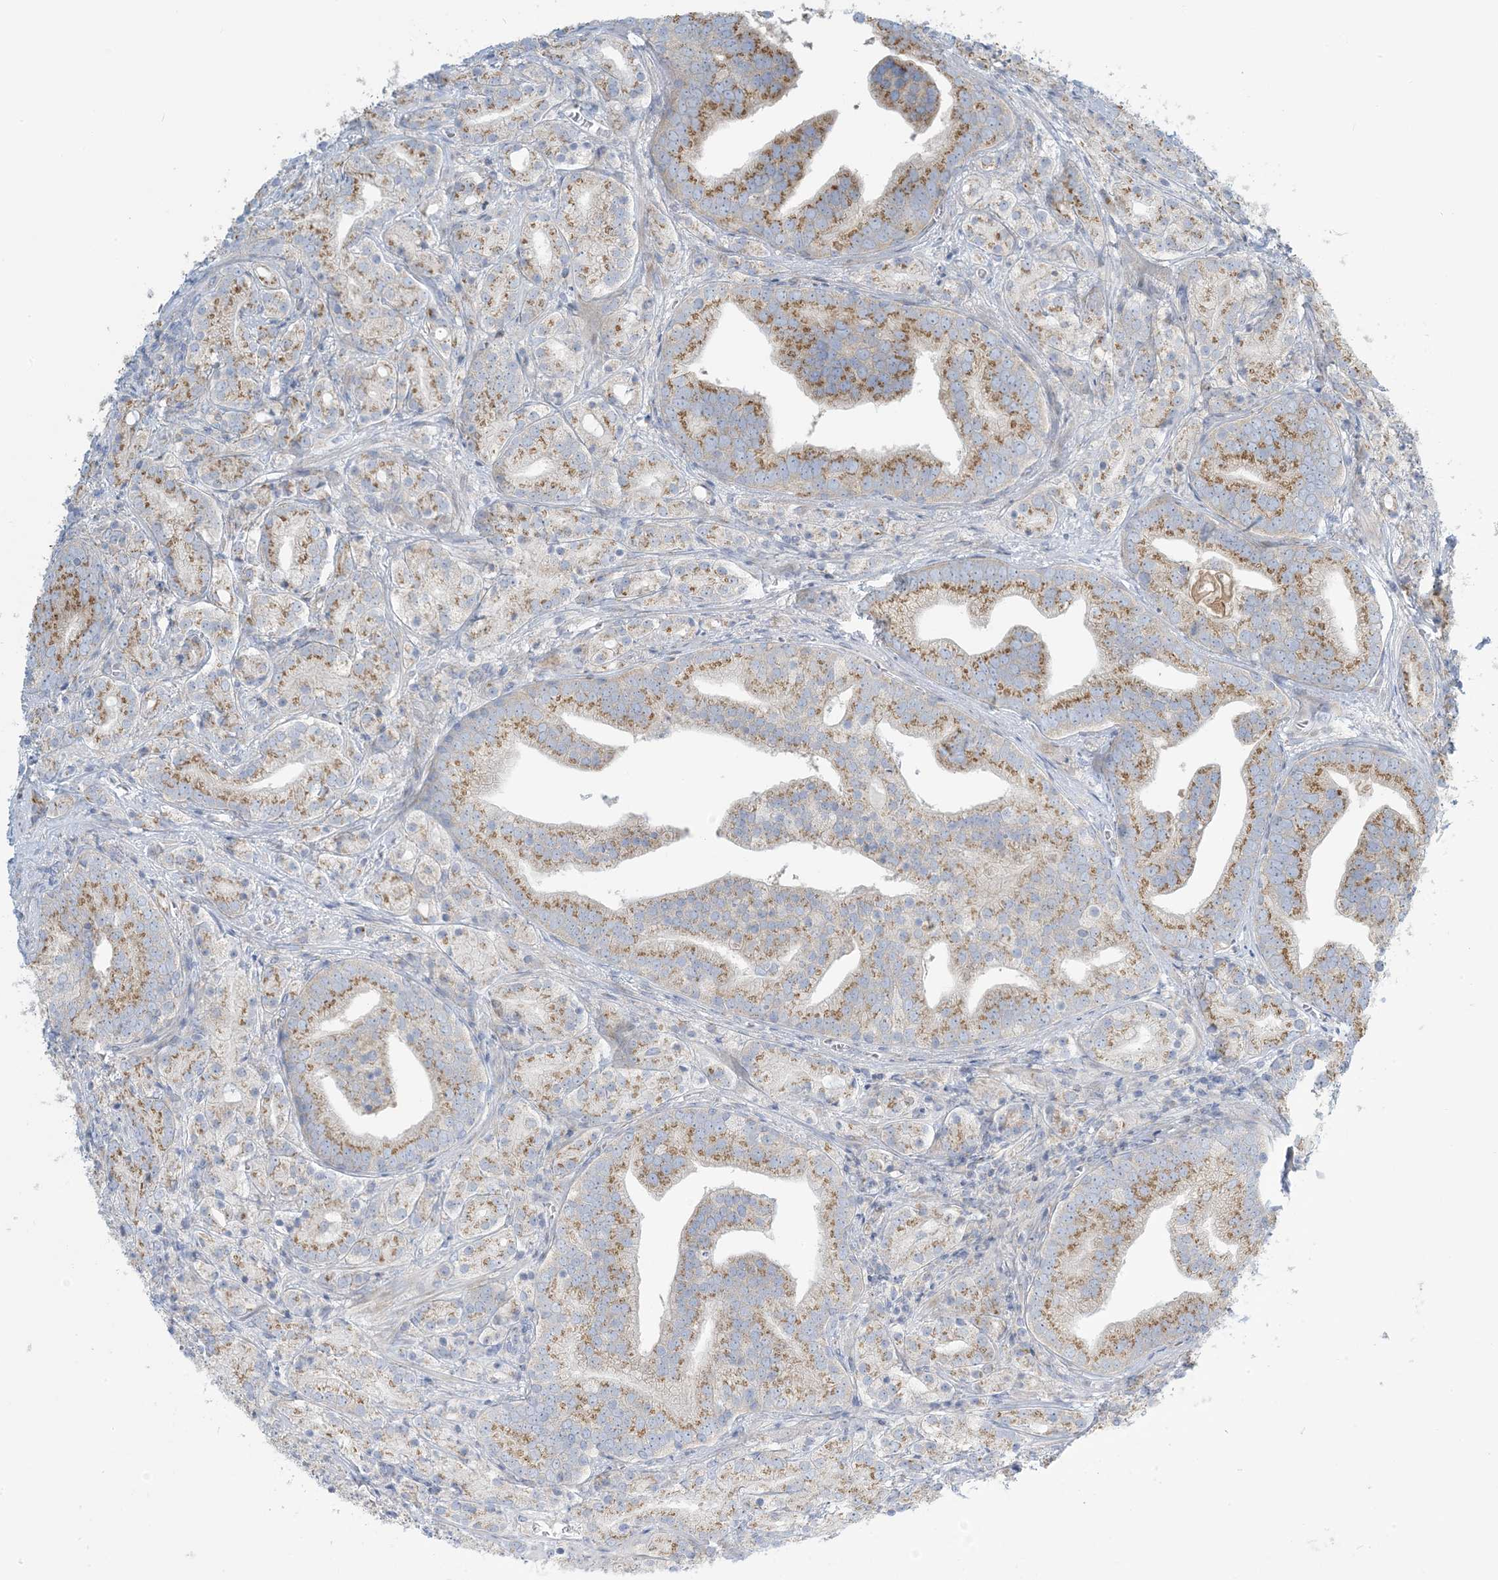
{"staining": {"intensity": "moderate", "quantity": ">75%", "location": "cytoplasmic/membranous"}, "tissue": "prostate cancer", "cell_type": "Tumor cells", "image_type": "cancer", "snomed": [{"axis": "morphology", "description": "Adenocarcinoma, High grade"}, {"axis": "topography", "description": "Prostate"}], "caption": "Prostate cancer (adenocarcinoma (high-grade)) stained for a protein (brown) shows moderate cytoplasmic/membranous positive expression in approximately >75% of tumor cells.", "gene": "AFTPH", "patient": {"sex": "male", "age": 57}}